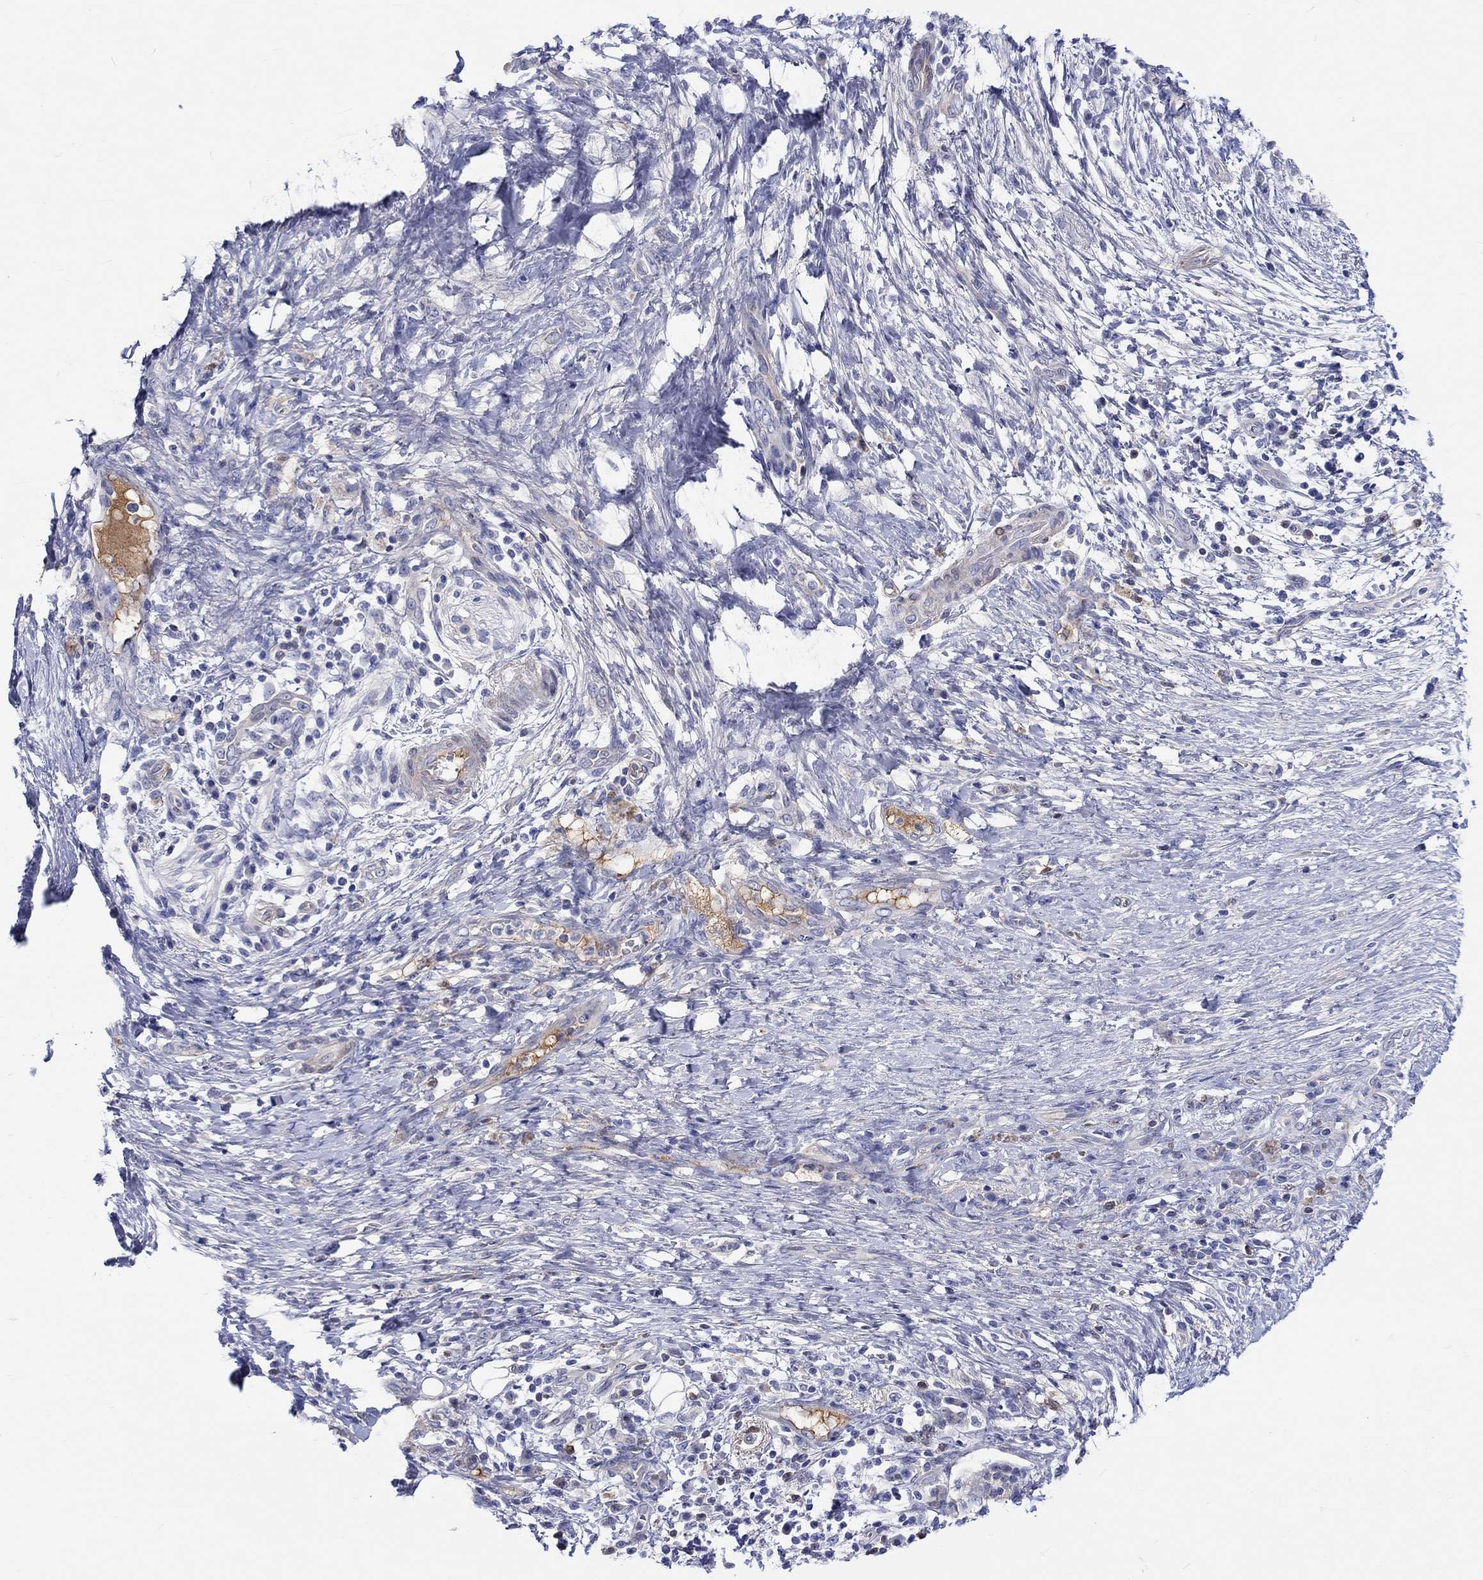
{"staining": {"intensity": "negative", "quantity": "none", "location": "none"}, "tissue": "pancreatic cancer", "cell_type": "Tumor cells", "image_type": "cancer", "snomed": [{"axis": "morphology", "description": "Adenocarcinoma, NOS"}, {"axis": "topography", "description": "Pancreas"}], "caption": "DAB immunohistochemical staining of human pancreatic cancer (adenocarcinoma) shows no significant staining in tumor cells.", "gene": "CDY2B", "patient": {"sex": "female", "age": 72}}